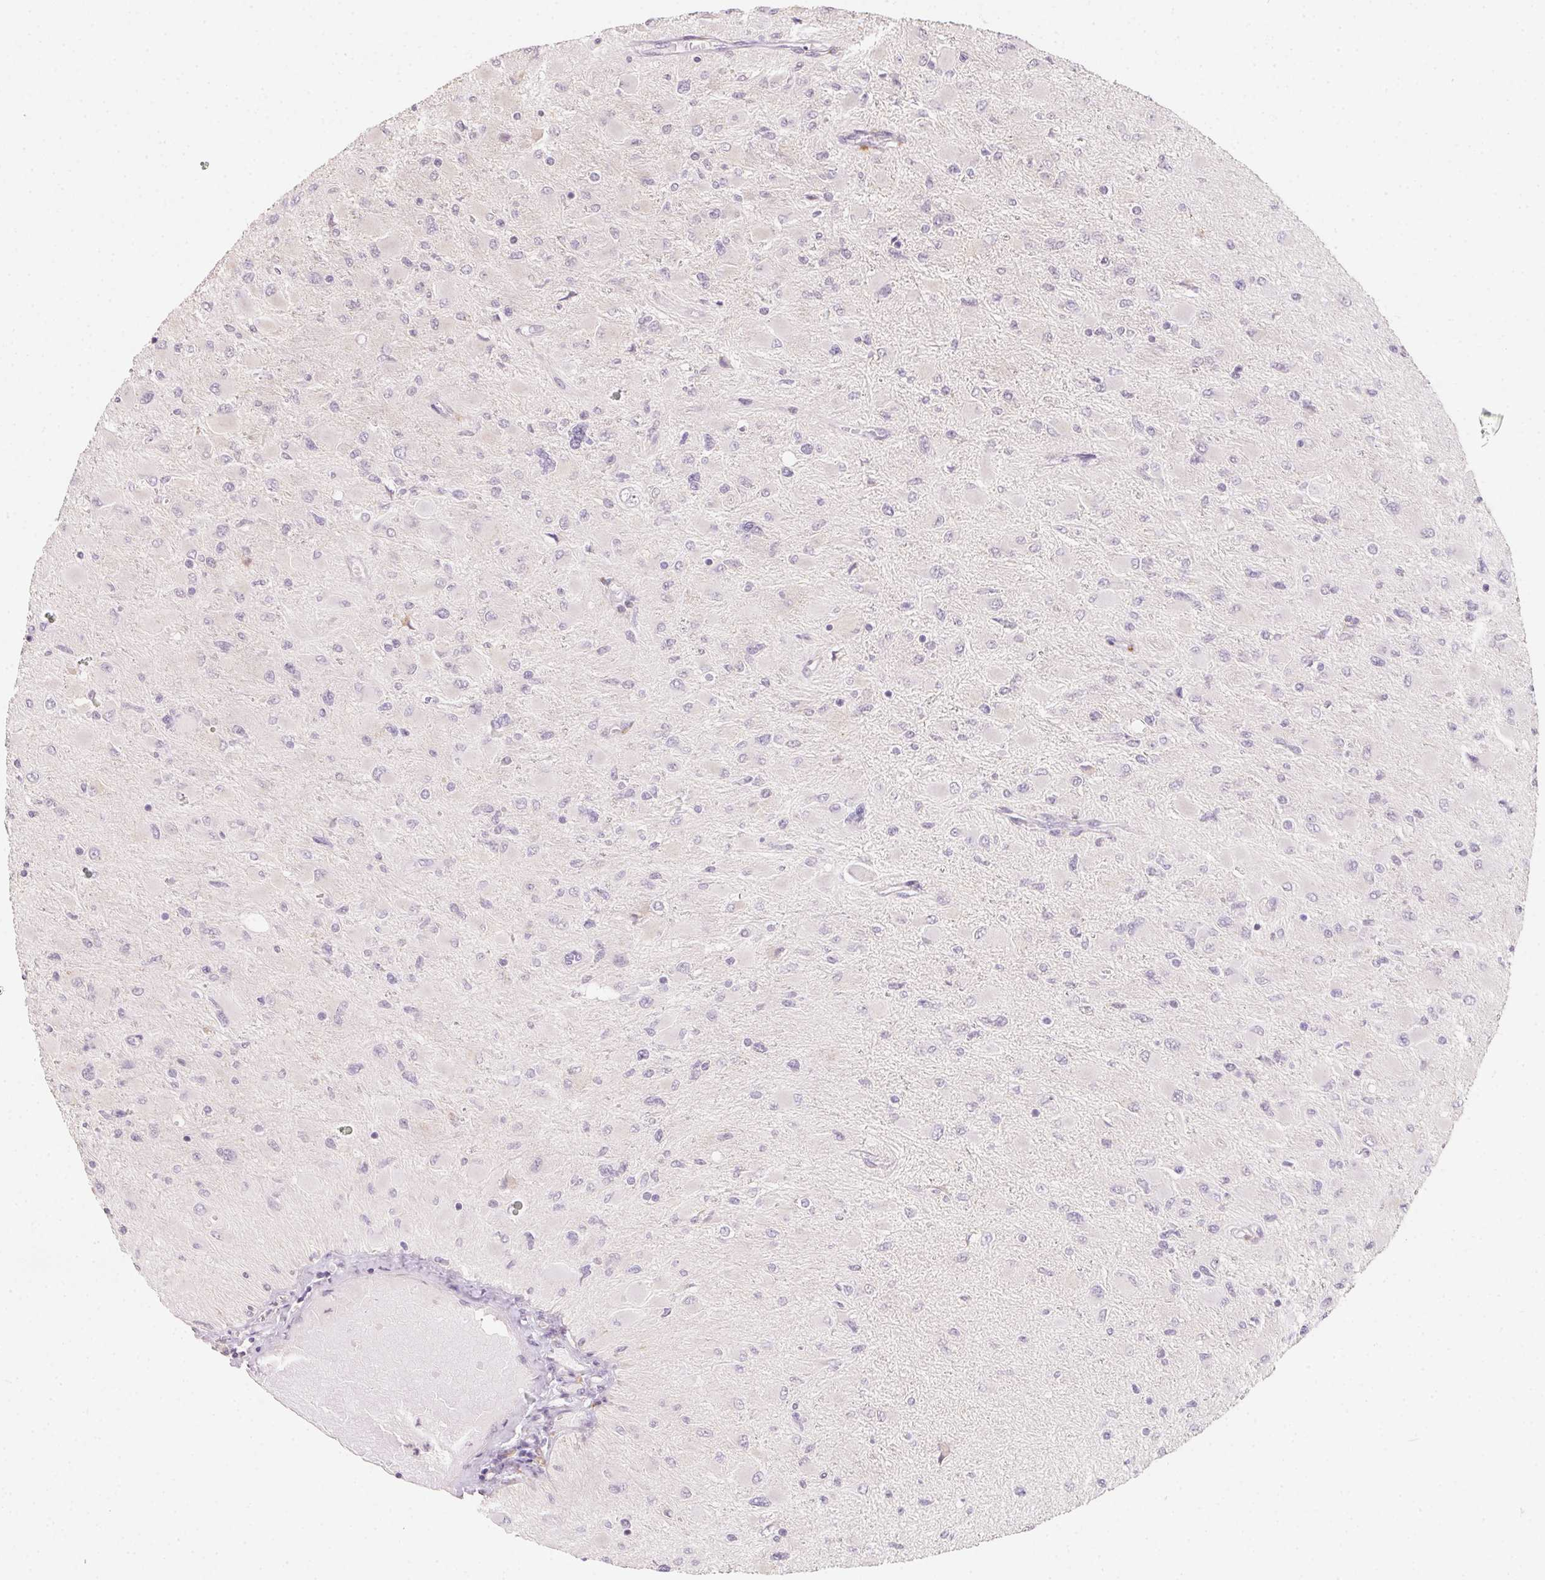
{"staining": {"intensity": "negative", "quantity": "none", "location": "none"}, "tissue": "glioma", "cell_type": "Tumor cells", "image_type": "cancer", "snomed": [{"axis": "morphology", "description": "Glioma, malignant, High grade"}, {"axis": "topography", "description": "Cerebral cortex"}], "caption": "Immunohistochemistry of high-grade glioma (malignant) shows no expression in tumor cells.", "gene": "SLC6A18", "patient": {"sex": "female", "age": 36}}